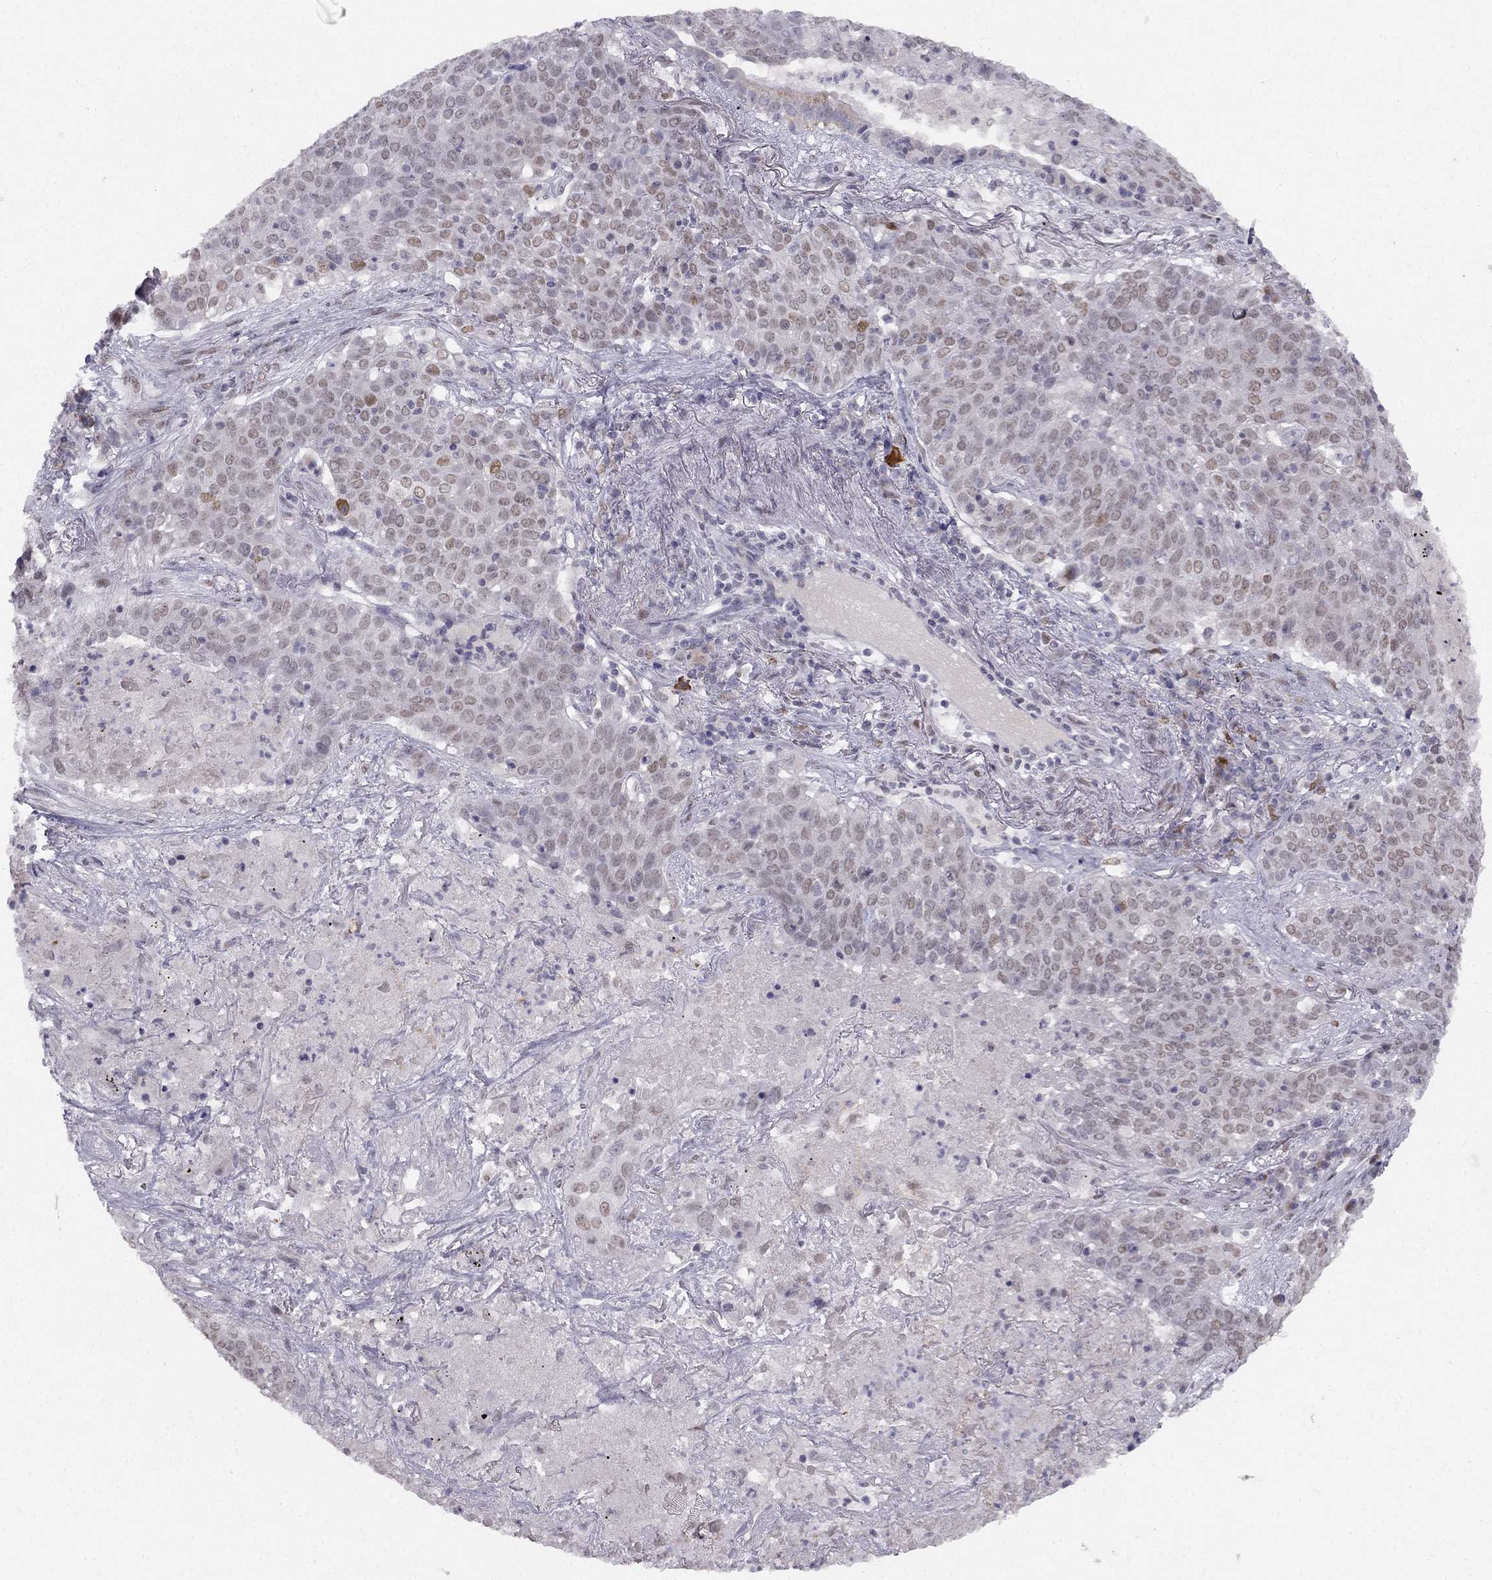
{"staining": {"intensity": "weak", "quantity": "25%-75%", "location": "nuclear"}, "tissue": "lung cancer", "cell_type": "Tumor cells", "image_type": "cancer", "snomed": [{"axis": "morphology", "description": "Squamous cell carcinoma, NOS"}, {"axis": "topography", "description": "Lung"}], "caption": "IHC of squamous cell carcinoma (lung) reveals low levels of weak nuclear expression in approximately 25%-75% of tumor cells.", "gene": "TRPS1", "patient": {"sex": "male", "age": 82}}